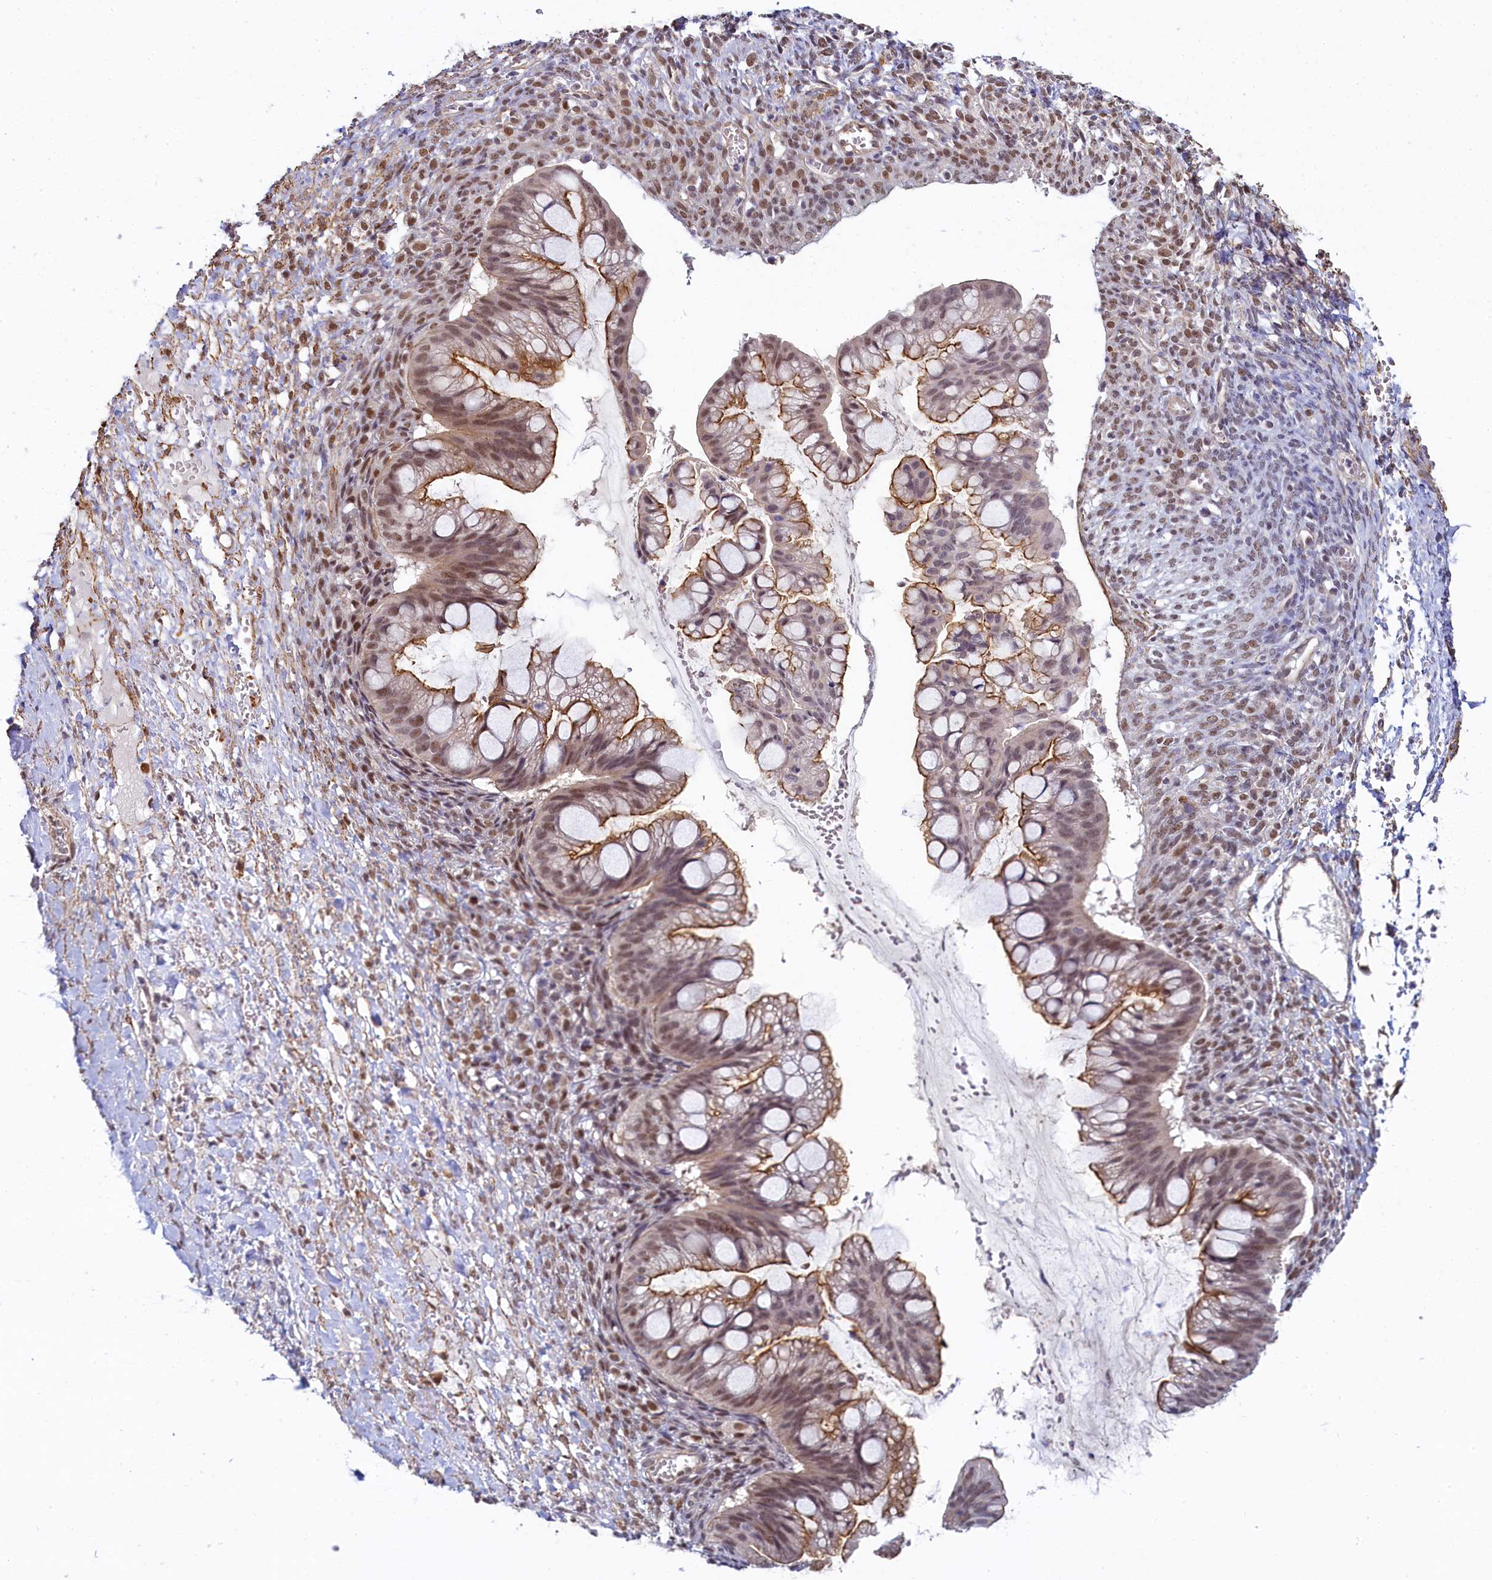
{"staining": {"intensity": "moderate", "quantity": "25%-75%", "location": "cytoplasmic/membranous,nuclear"}, "tissue": "ovarian cancer", "cell_type": "Tumor cells", "image_type": "cancer", "snomed": [{"axis": "morphology", "description": "Cystadenocarcinoma, mucinous, NOS"}, {"axis": "topography", "description": "Ovary"}], "caption": "There is medium levels of moderate cytoplasmic/membranous and nuclear expression in tumor cells of mucinous cystadenocarcinoma (ovarian), as demonstrated by immunohistochemical staining (brown color).", "gene": "INTS14", "patient": {"sex": "female", "age": 73}}